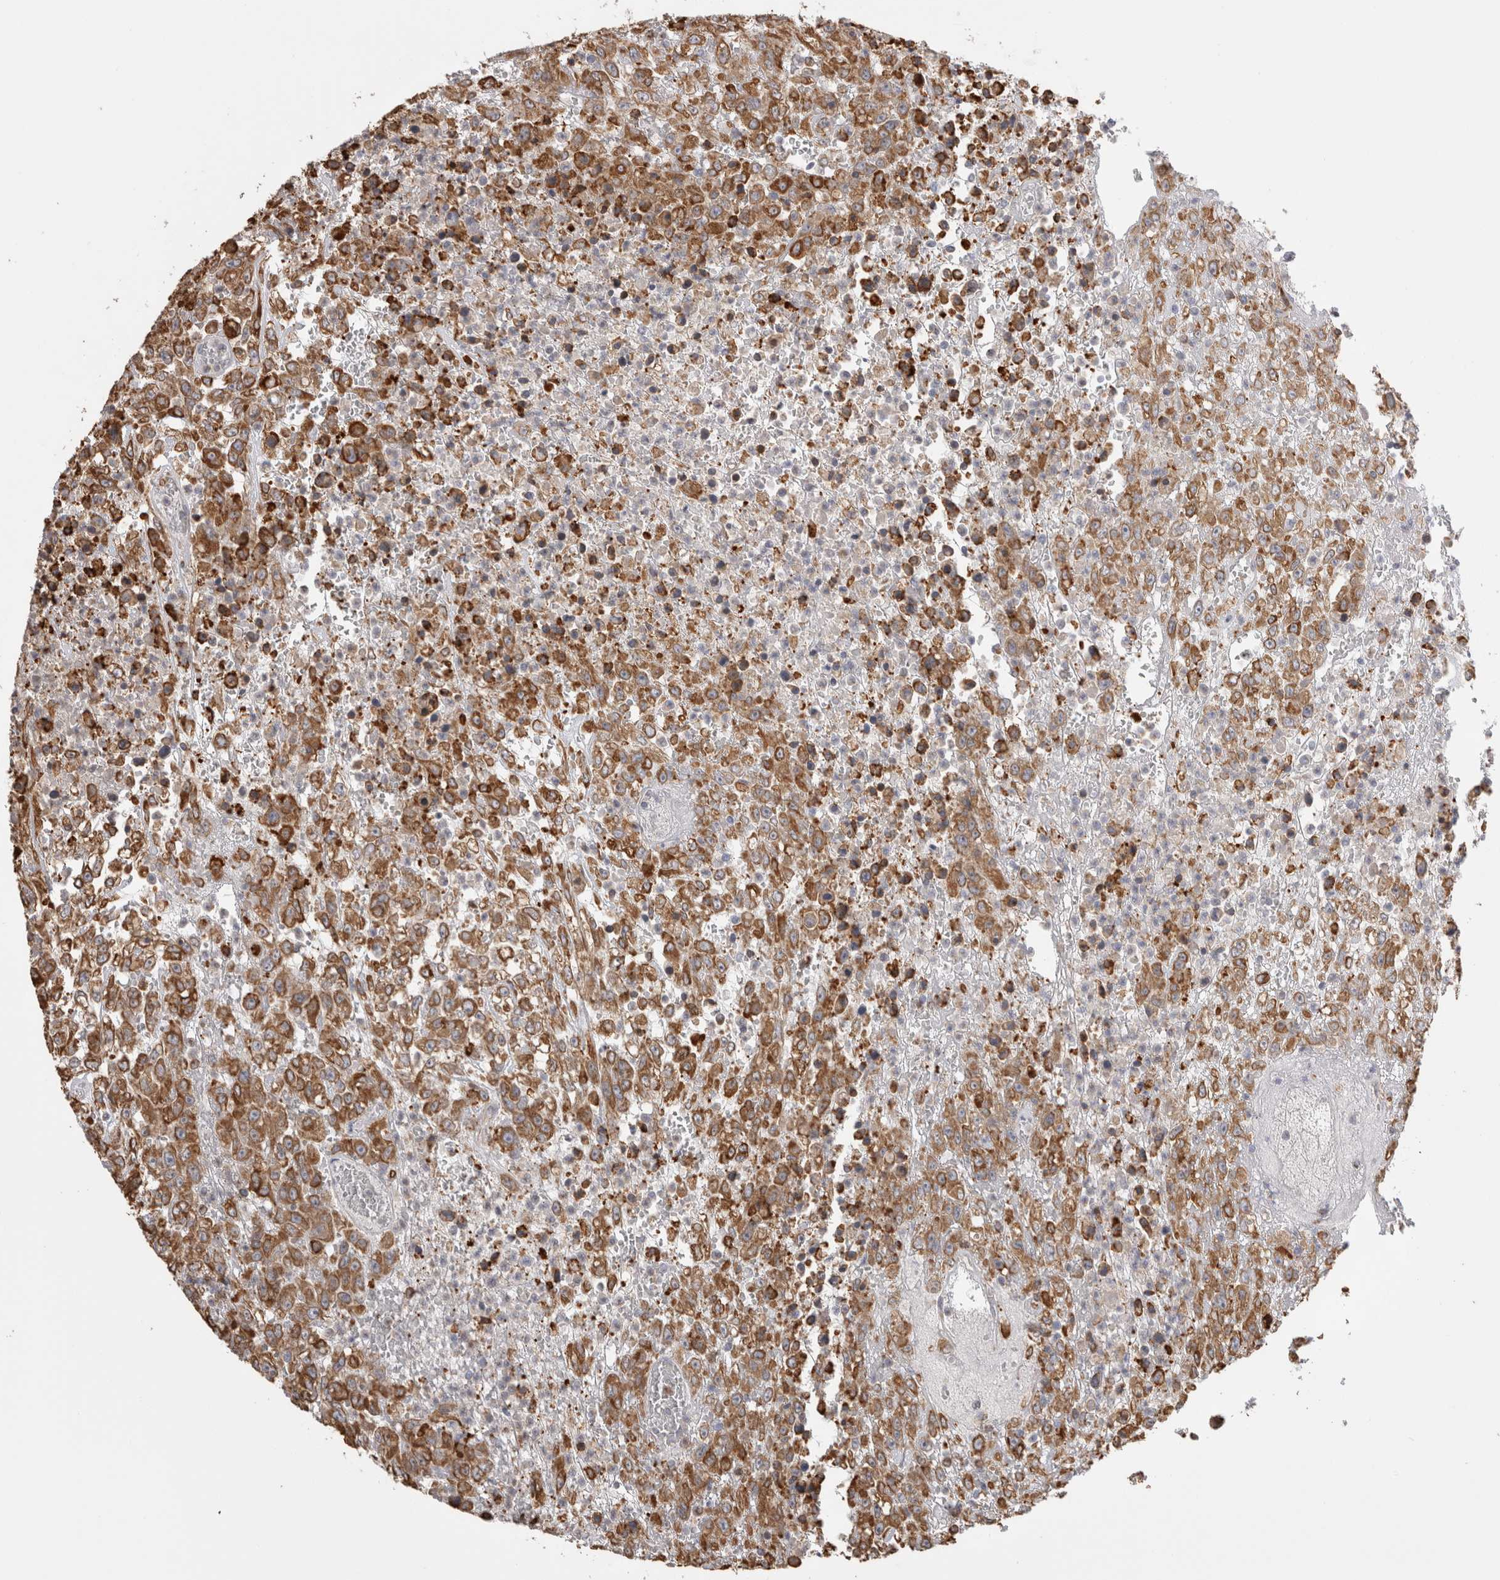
{"staining": {"intensity": "moderate", "quantity": ">75%", "location": "cytoplasmic/membranous"}, "tissue": "urothelial cancer", "cell_type": "Tumor cells", "image_type": "cancer", "snomed": [{"axis": "morphology", "description": "Urothelial carcinoma, High grade"}, {"axis": "topography", "description": "Urinary bladder"}], "caption": "The image demonstrates a brown stain indicating the presence of a protein in the cytoplasmic/membranous of tumor cells in urothelial carcinoma (high-grade).", "gene": "LRPAP1", "patient": {"sex": "male", "age": 46}}